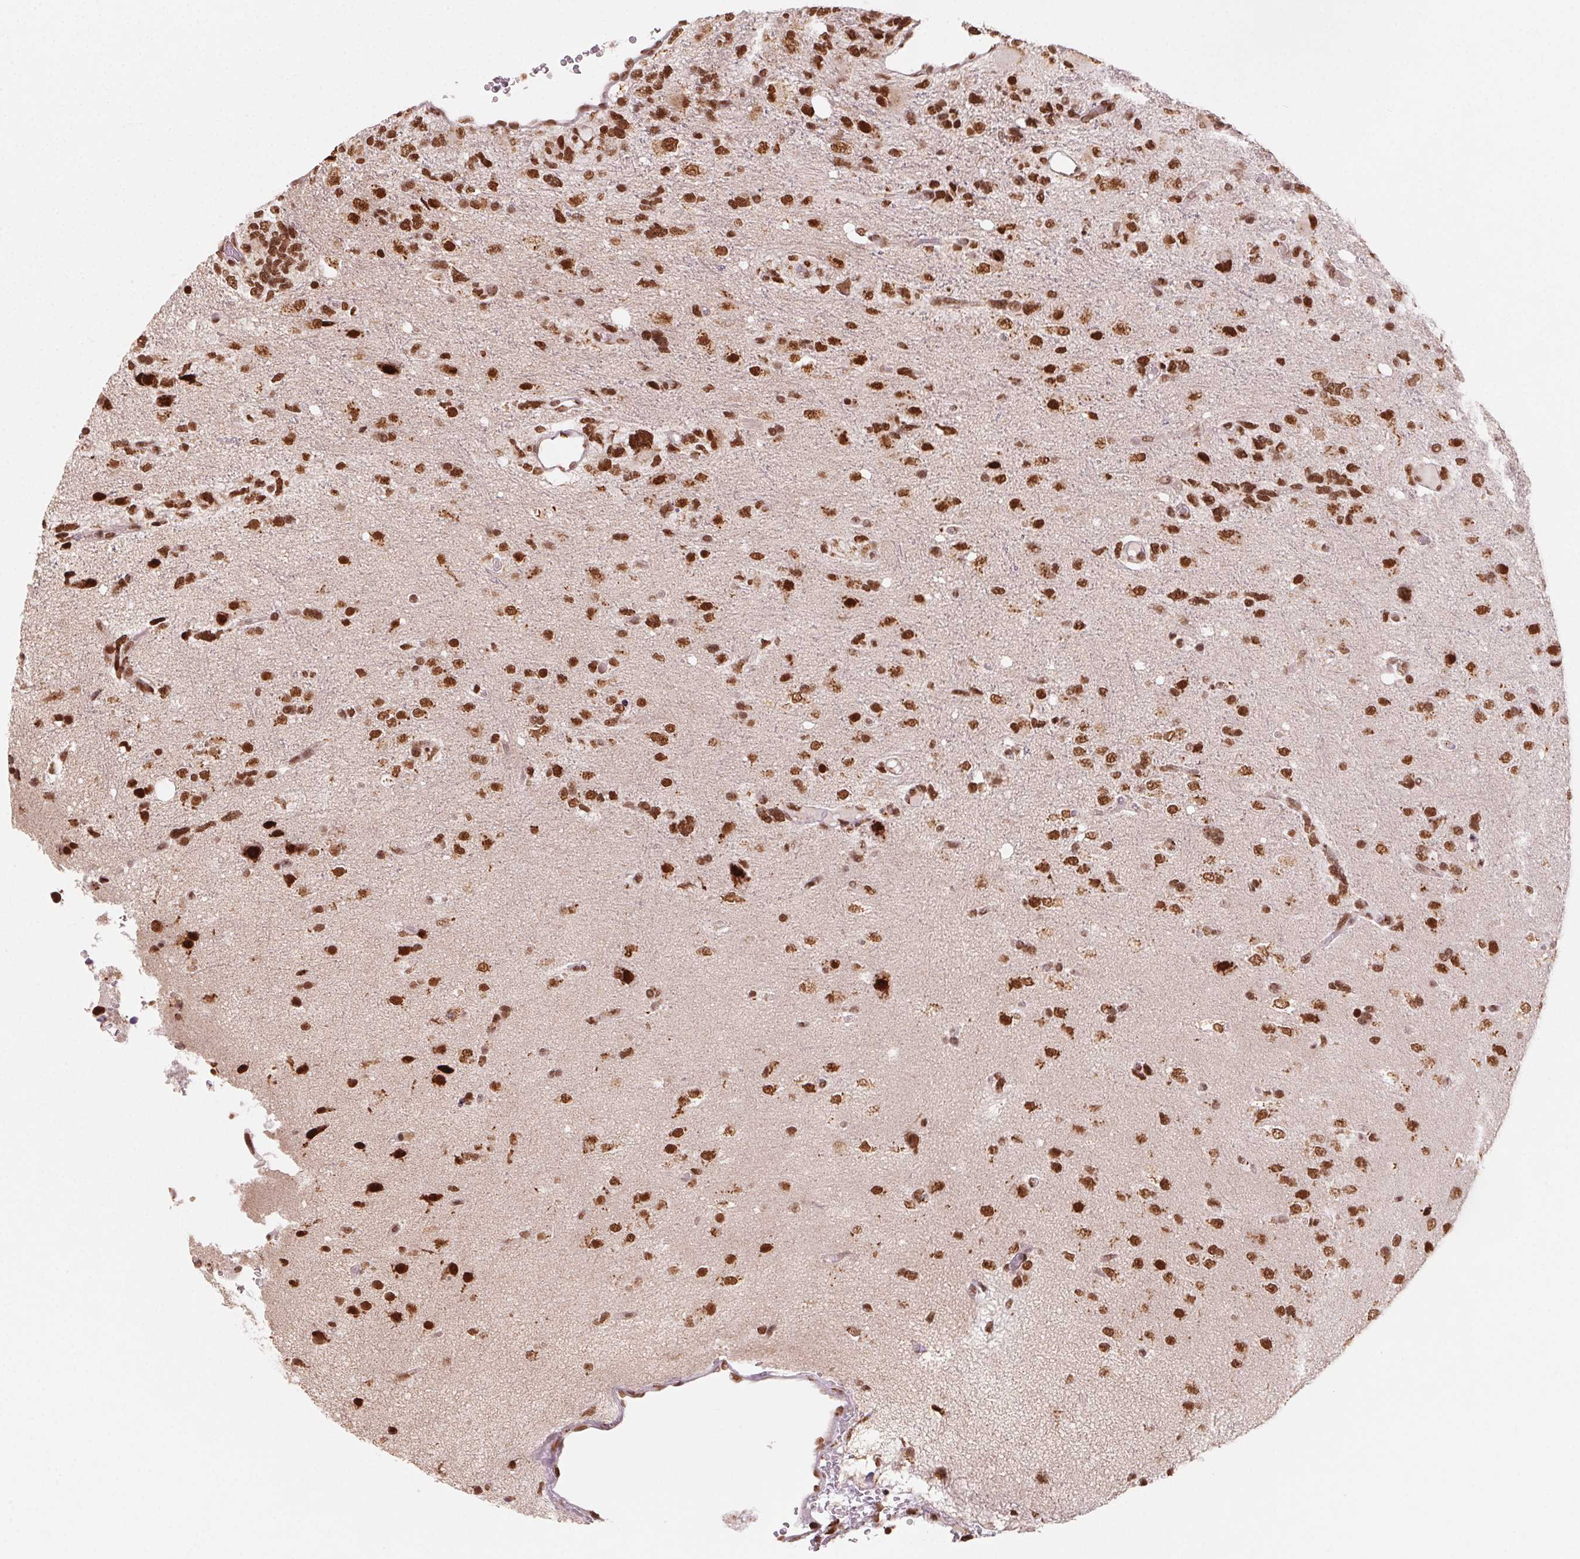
{"staining": {"intensity": "strong", "quantity": ">75%", "location": "nuclear"}, "tissue": "glioma", "cell_type": "Tumor cells", "image_type": "cancer", "snomed": [{"axis": "morphology", "description": "Glioma, malignant, High grade"}, {"axis": "topography", "description": "Brain"}], "caption": "Immunohistochemistry (IHC) (DAB) staining of human malignant high-grade glioma exhibits strong nuclear protein expression in about >75% of tumor cells.", "gene": "TOPORS", "patient": {"sex": "female", "age": 71}}